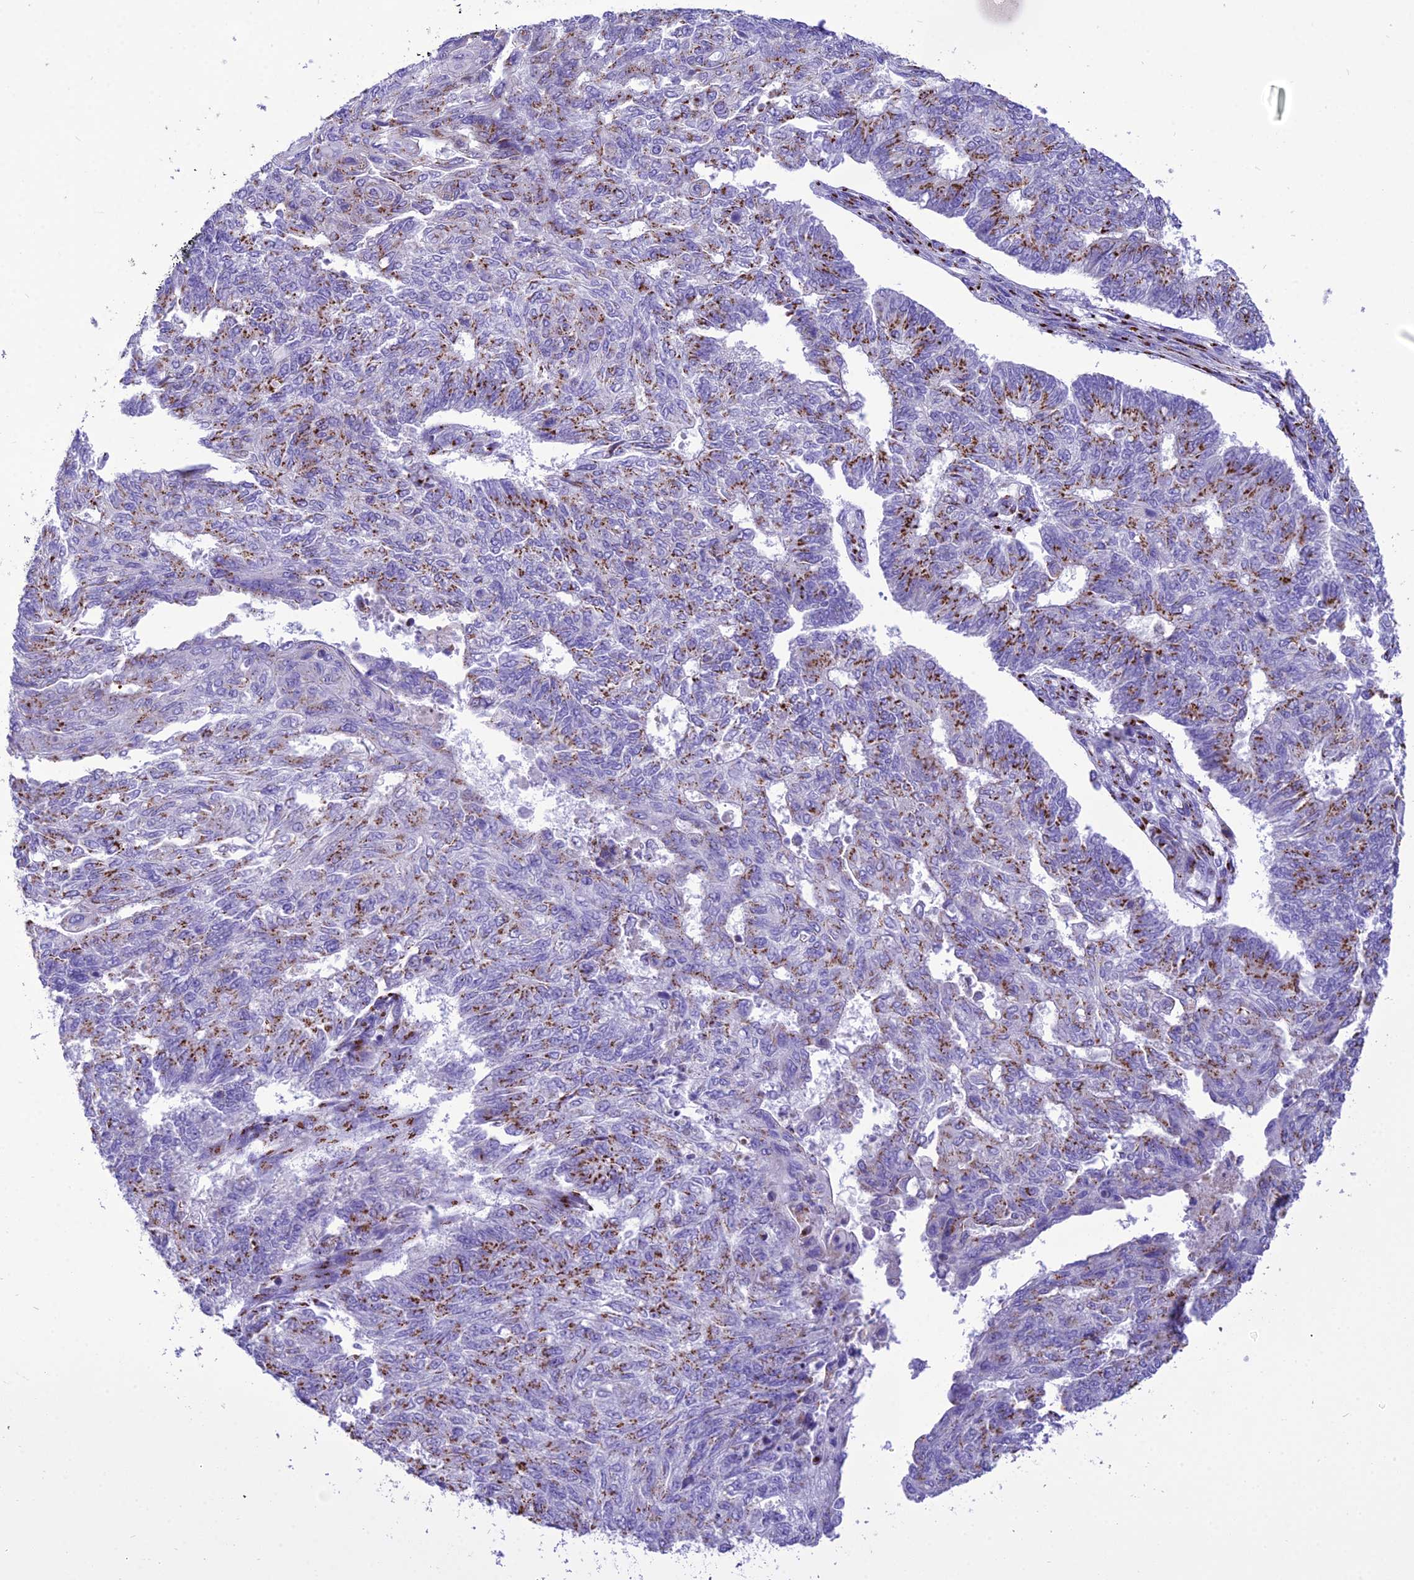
{"staining": {"intensity": "moderate", "quantity": ">75%", "location": "cytoplasmic/membranous"}, "tissue": "endometrial cancer", "cell_type": "Tumor cells", "image_type": "cancer", "snomed": [{"axis": "morphology", "description": "Adenocarcinoma, NOS"}, {"axis": "topography", "description": "Endometrium"}], "caption": "A brown stain shows moderate cytoplasmic/membranous staining of a protein in endometrial cancer (adenocarcinoma) tumor cells.", "gene": "GOLM2", "patient": {"sex": "female", "age": 32}}